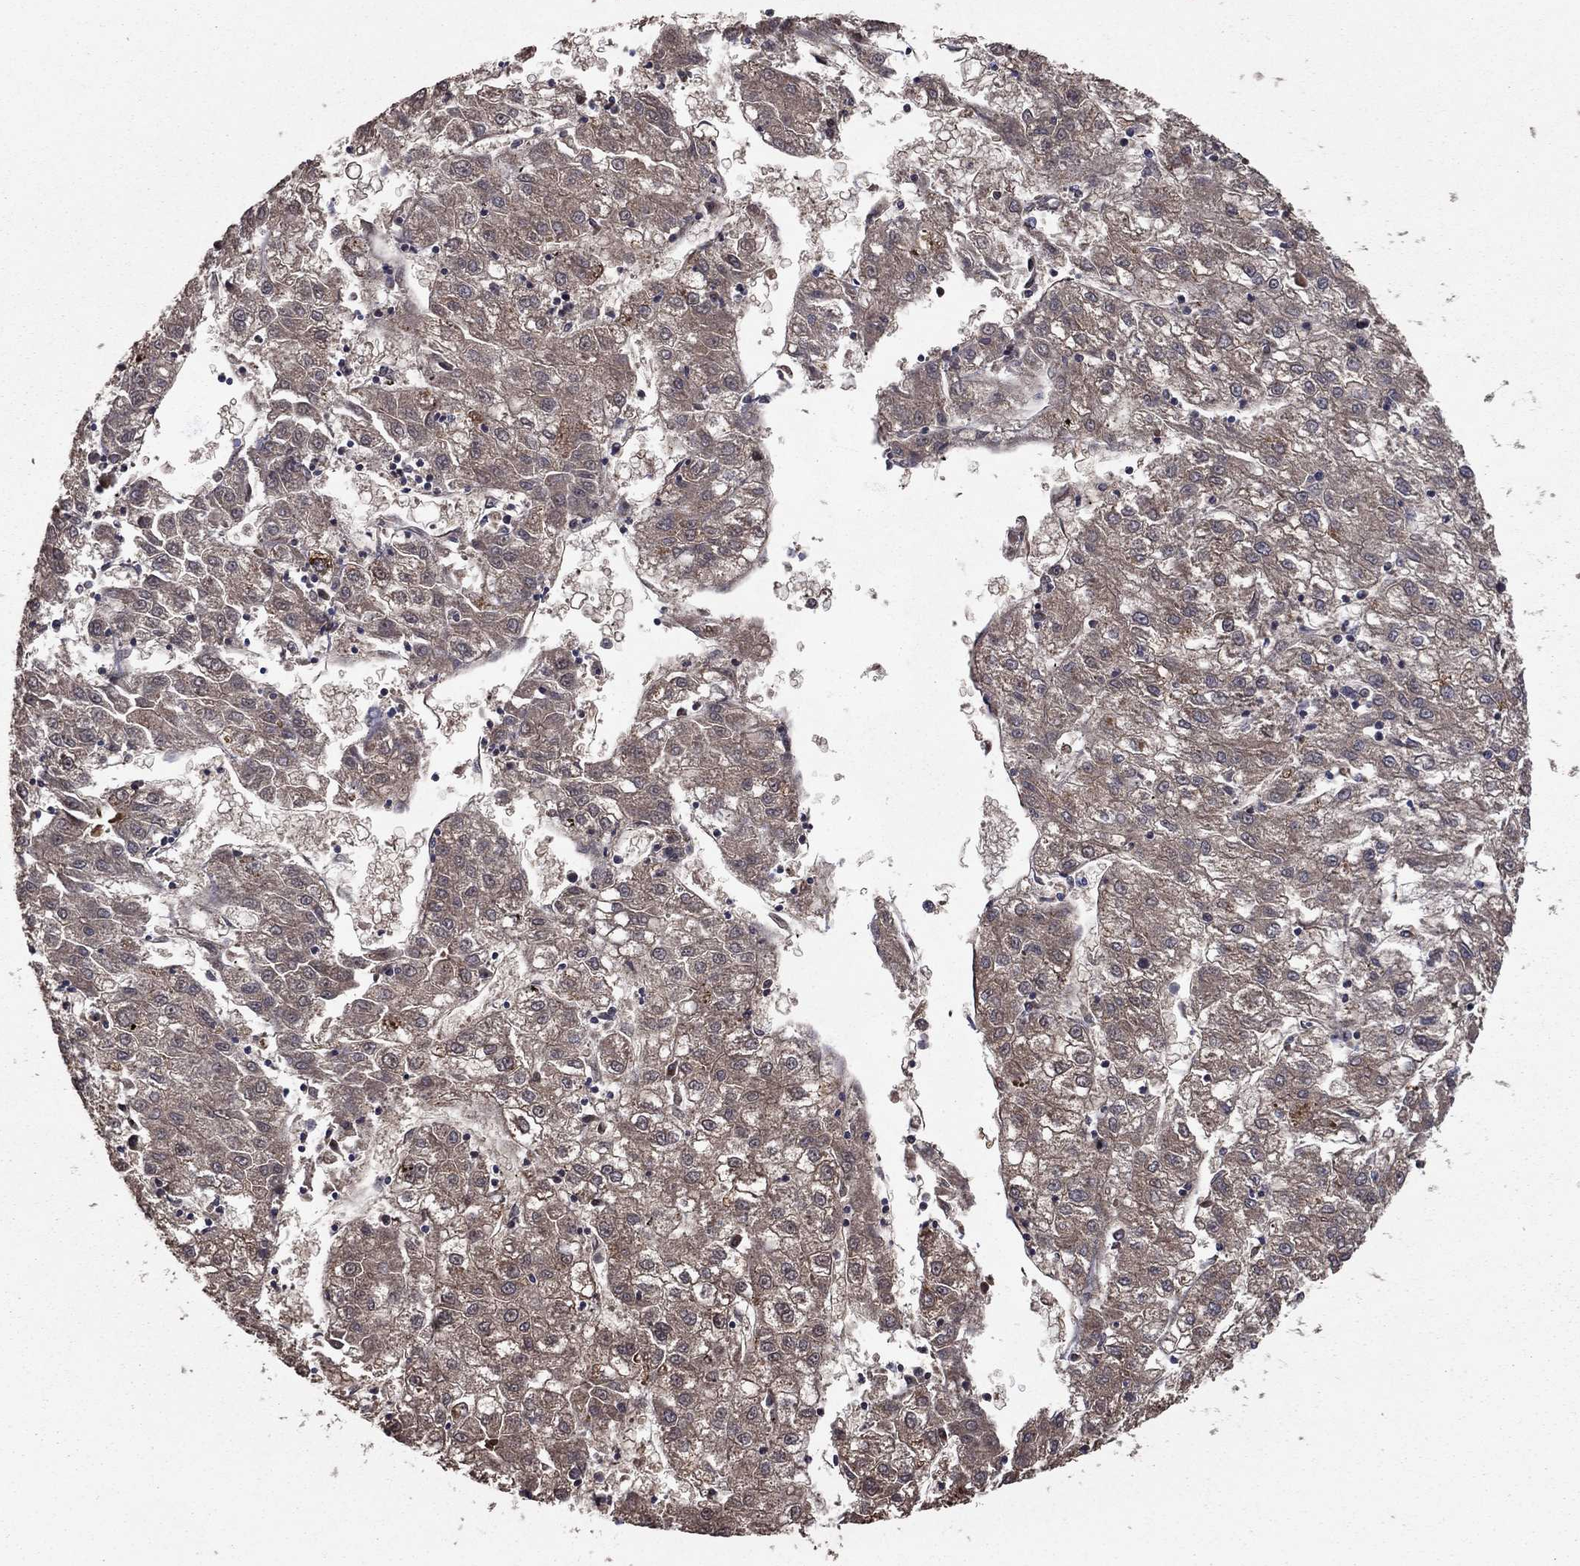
{"staining": {"intensity": "negative", "quantity": "none", "location": "none"}, "tissue": "liver cancer", "cell_type": "Tumor cells", "image_type": "cancer", "snomed": [{"axis": "morphology", "description": "Carcinoma, Hepatocellular, NOS"}, {"axis": "topography", "description": "Liver"}], "caption": "Liver hepatocellular carcinoma stained for a protein using immunohistochemistry (IHC) reveals no staining tumor cells.", "gene": "BABAM2", "patient": {"sex": "male", "age": 72}}